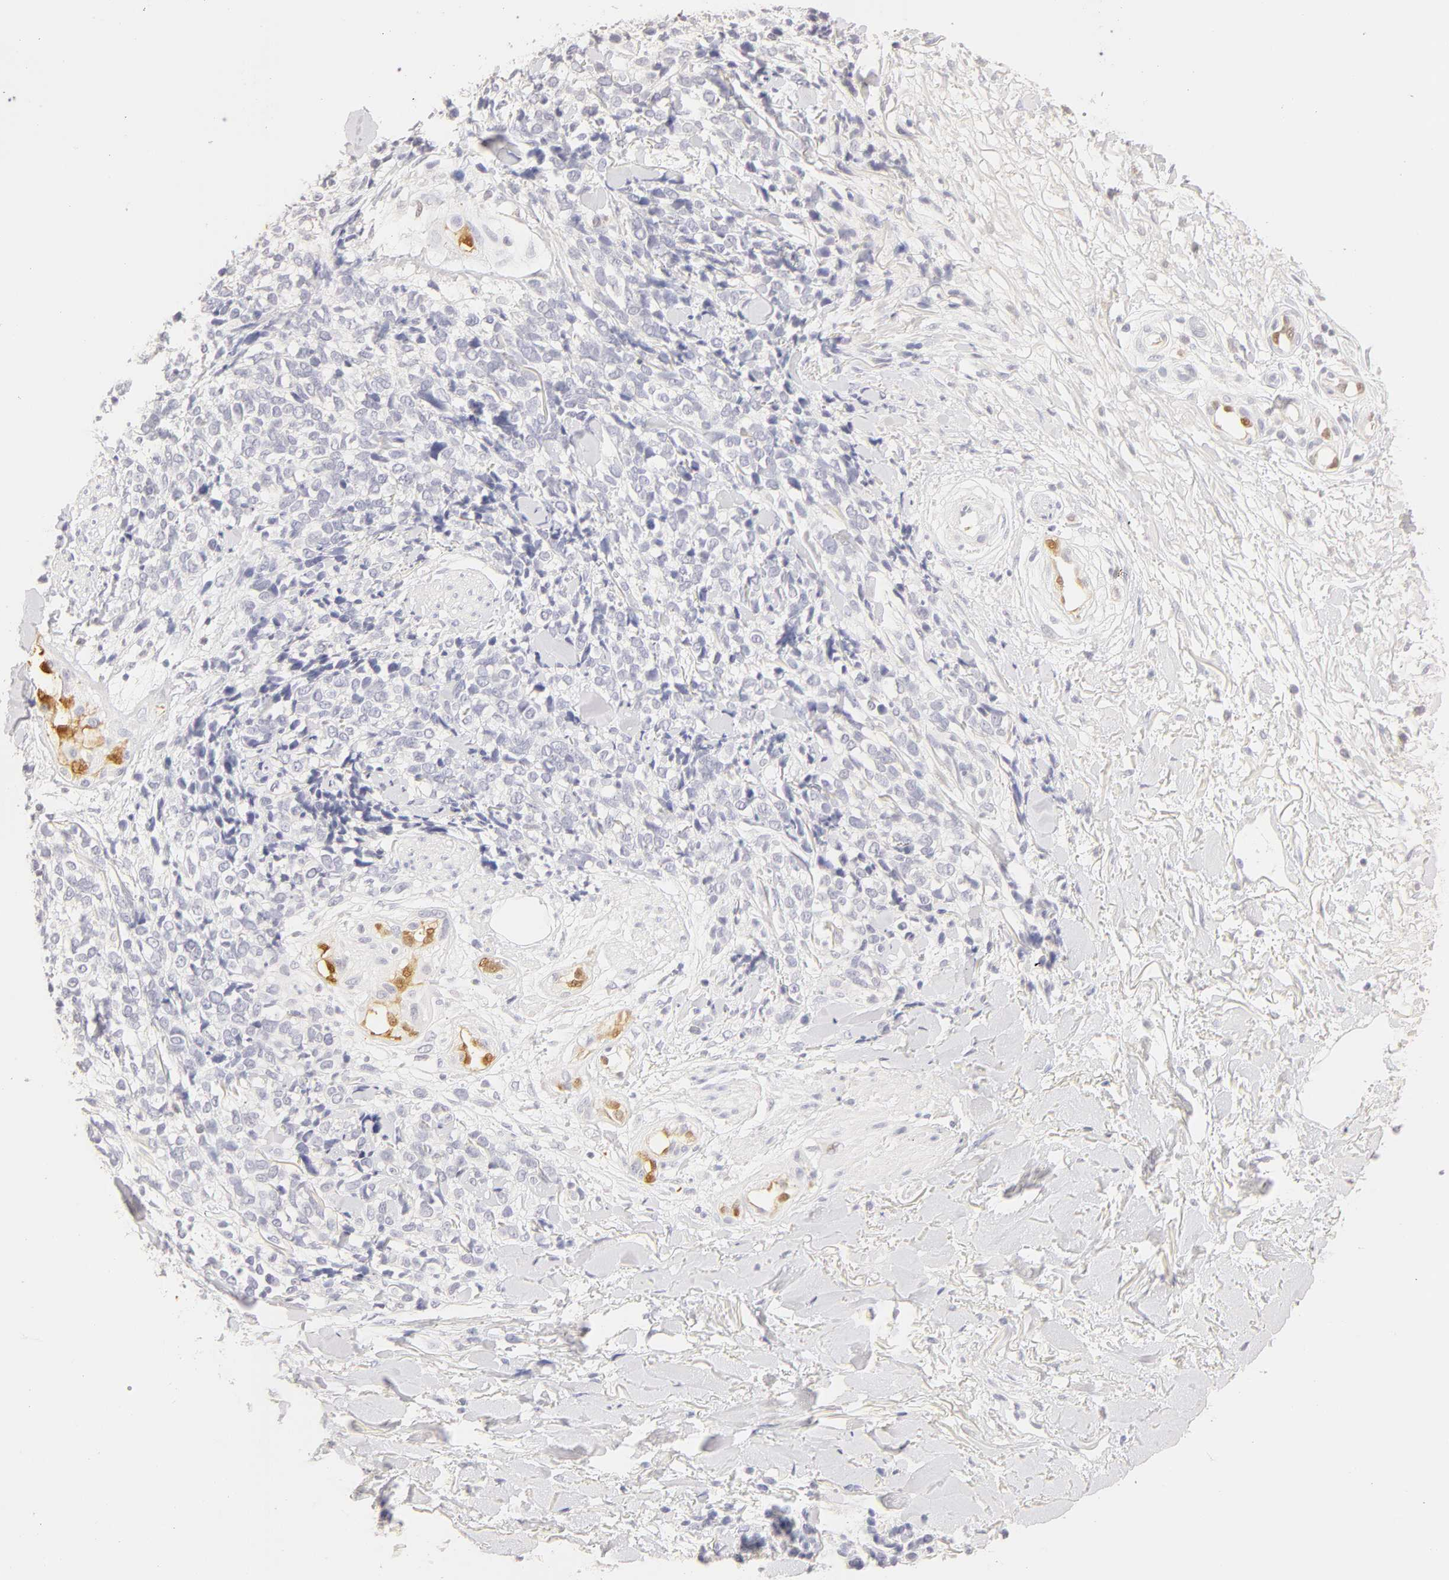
{"staining": {"intensity": "negative", "quantity": "none", "location": "none"}, "tissue": "melanoma", "cell_type": "Tumor cells", "image_type": "cancer", "snomed": [{"axis": "morphology", "description": "Malignant melanoma, NOS"}, {"axis": "topography", "description": "Skin"}], "caption": "Melanoma was stained to show a protein in brown. There is no significant positivity in tumor cells.", "gene": "CA2", "patient": {"sex": "female", "age": 85}}